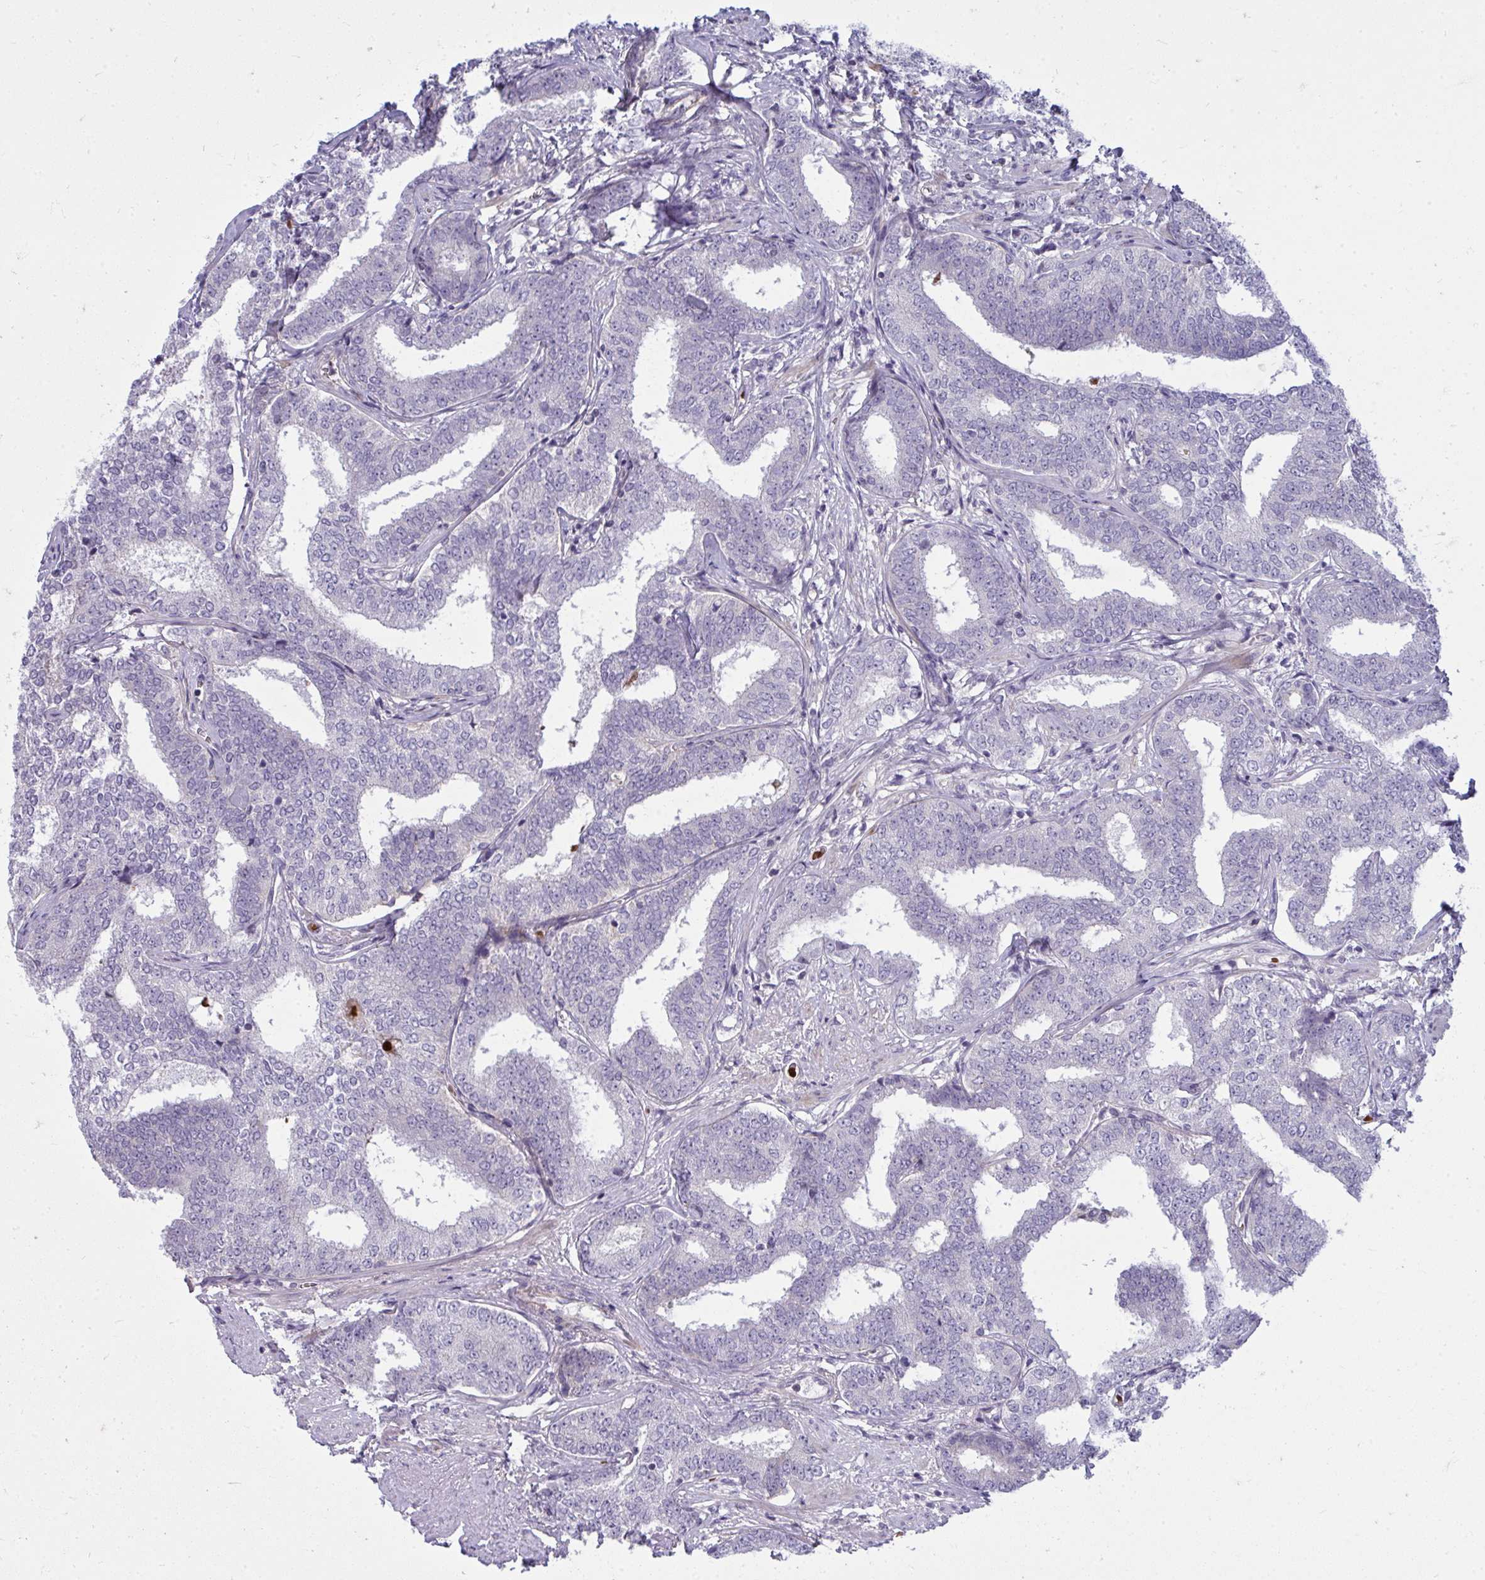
{"staining": {"intensity": "negative", "quantity": "none", "location": "none"}, "tissue": "prostate cancer", "cell_type": "Tumor cells", "image_type": "cancer", "snomed": [{"axis": "morphology", "description": "Adenocarcinoma, High grade"}, {"axis": "topography", "description": "Prostate"}], "caption": "Micrograph shows no protein expression in tumor cells of prostate cancer (adenocarcinoma (high-grade)) tissue.", "gene": "SLC14A1", "patient": {"sex": "male", "age": 72}}